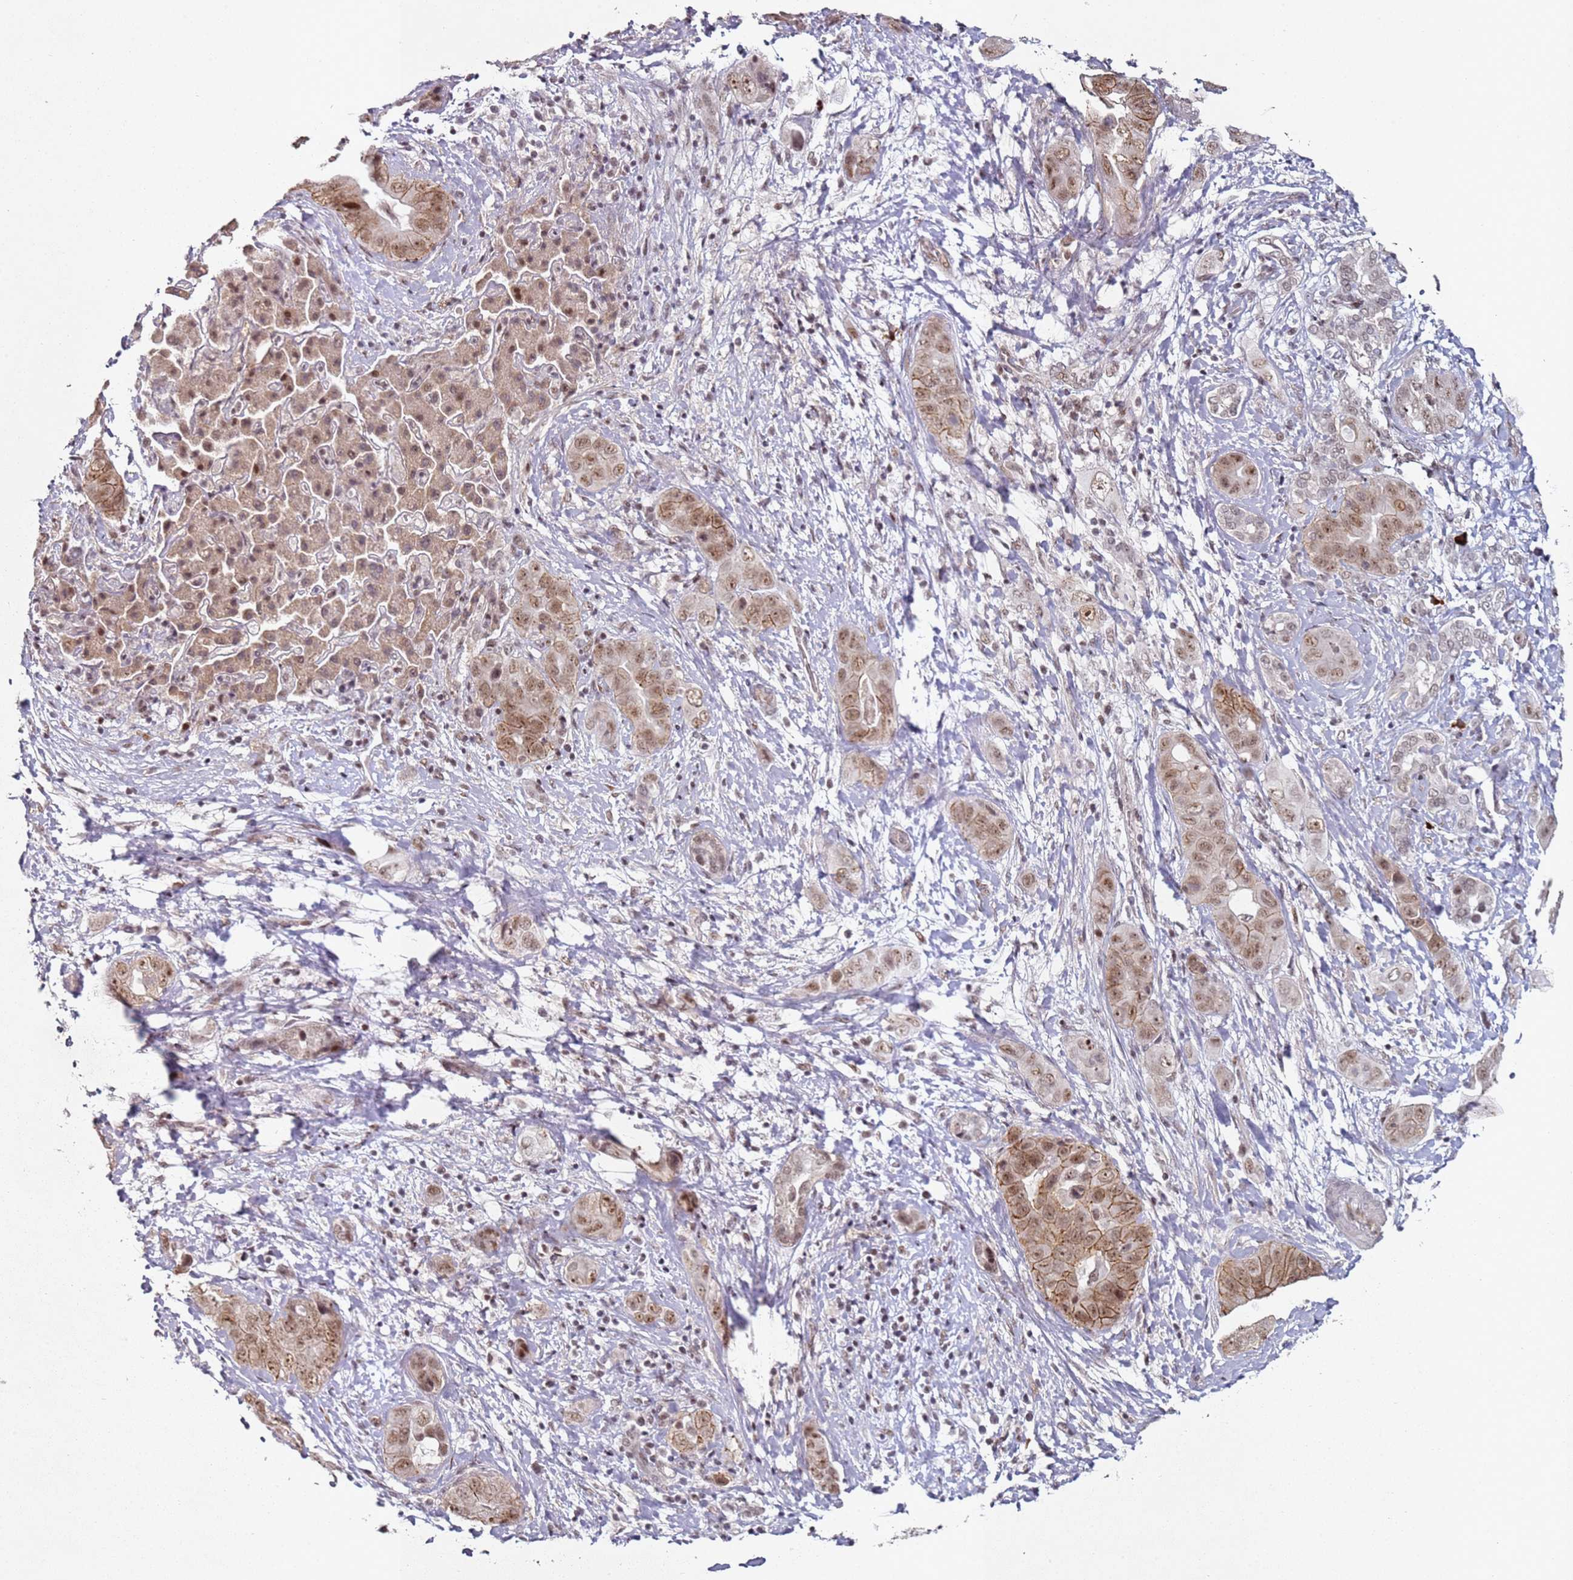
{"staining": {"intensity": "moderate", "quantity": ">75%", "location": "cytoplasmic/membranous,nuclear"}, "tissue": "liver cancer", "cell_type": "Tumor cells", "image_type": "cancer", "snomed": [{"axis": "morphology", "description": "Cholangiocarcinoma"}, {"axis": "topography", "description": "Liver"}], "caption": "The photomicrograph exhibits a brown stain indicating the presence of a protein in the cytoplasmic/membranous and nuclear of tumor cells in cholangiocarcinoma (liver).", "gene": "ATF6B", "patient": {"sex": "female", "age": 52}}